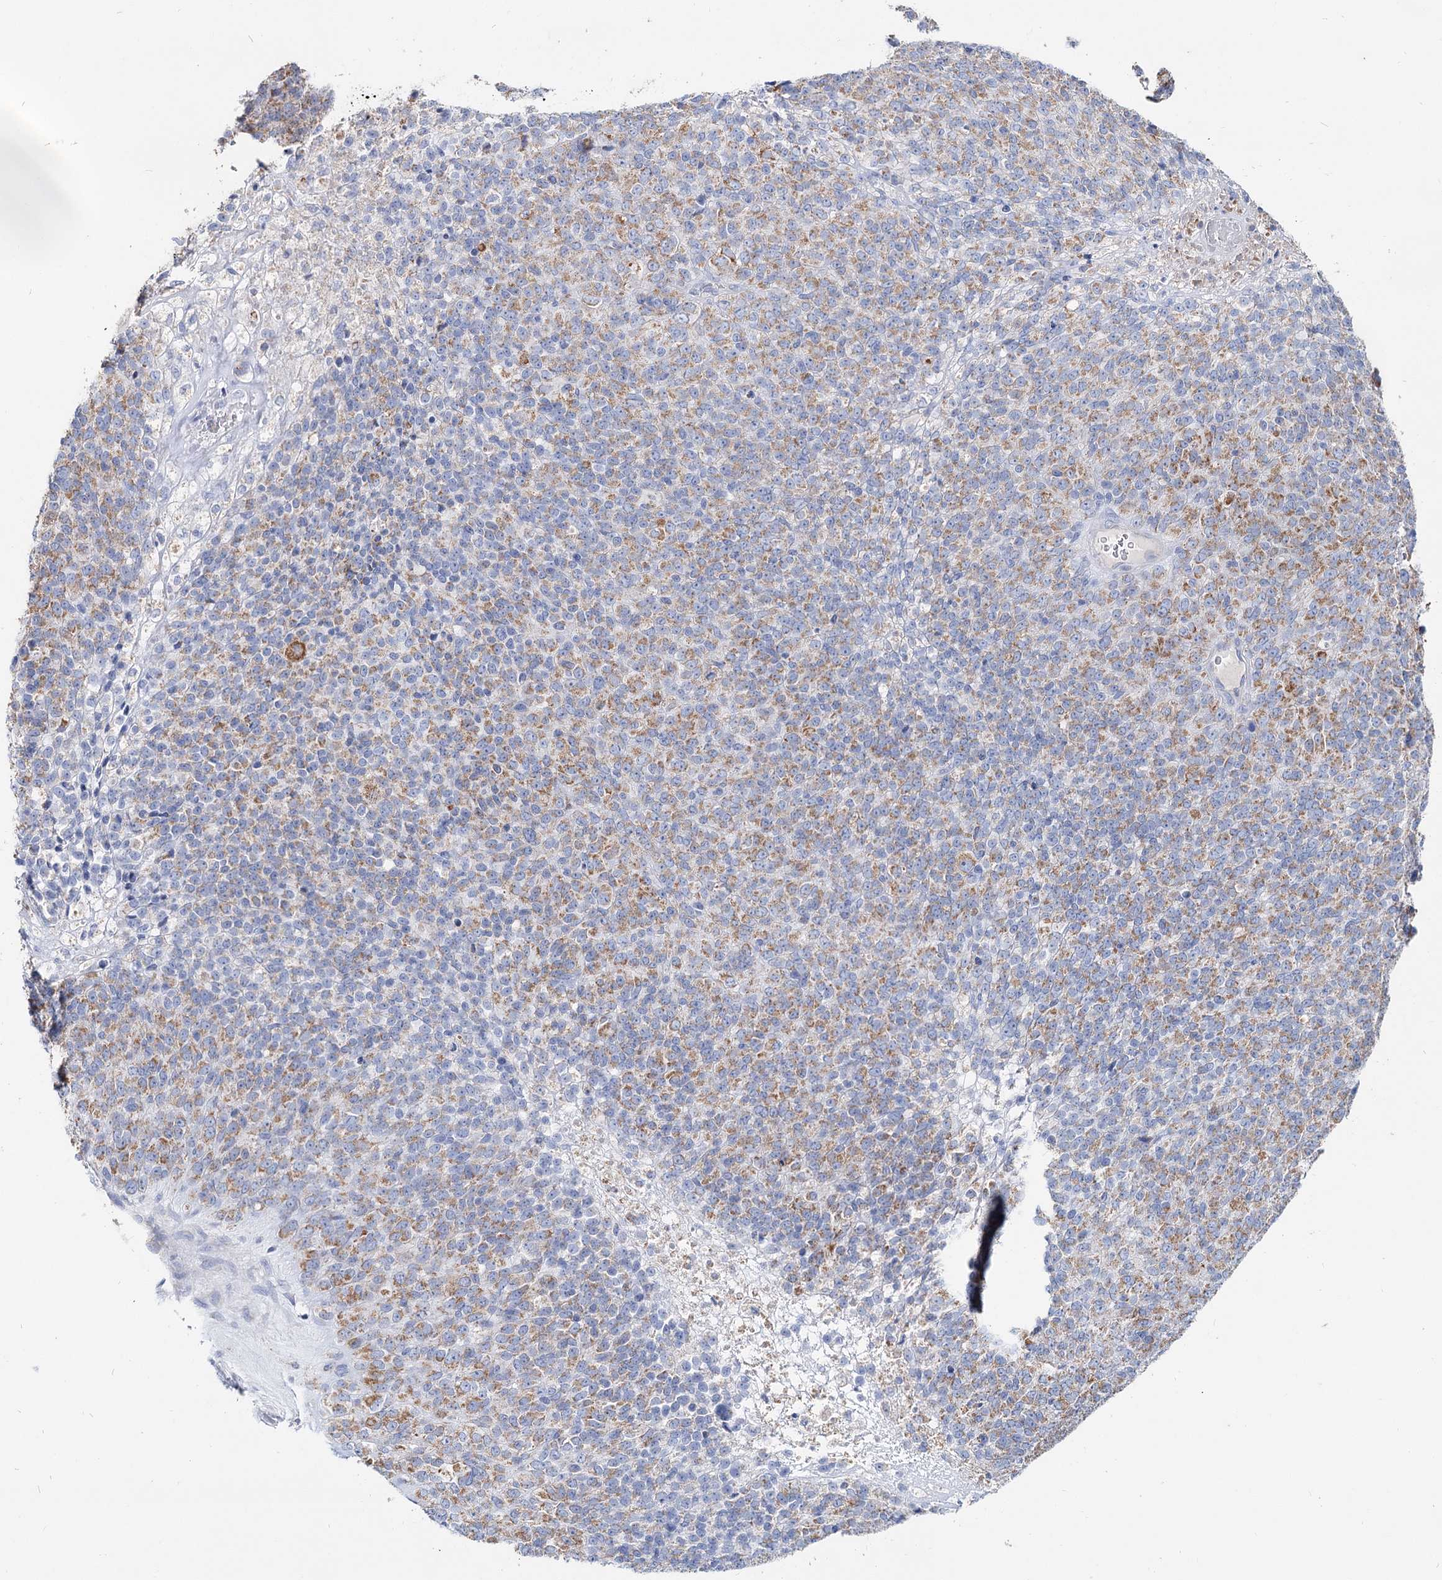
{"staining": {"intensity": "moderate", "quantity": ">75%", "location": "cytoplasmic/membranous"}, "tissue": "melanoma", "cell_type": "Tumor cells", "image_type": "cancer", "snomed": [{"axis": "morphology", "description": "Malignant melanoma, Metastatic site"}, {"axis": "topography", "description": "Brain"}], "caption": "A brown stain highlights moderate cytoplasmic/membranous positivity of a protein in human malignant melanoma (metastatic site) tumor cells. Nuclei are stained in blue.", "gene": "MCCC2", "patient": {"sex": "female", "age": 56}}